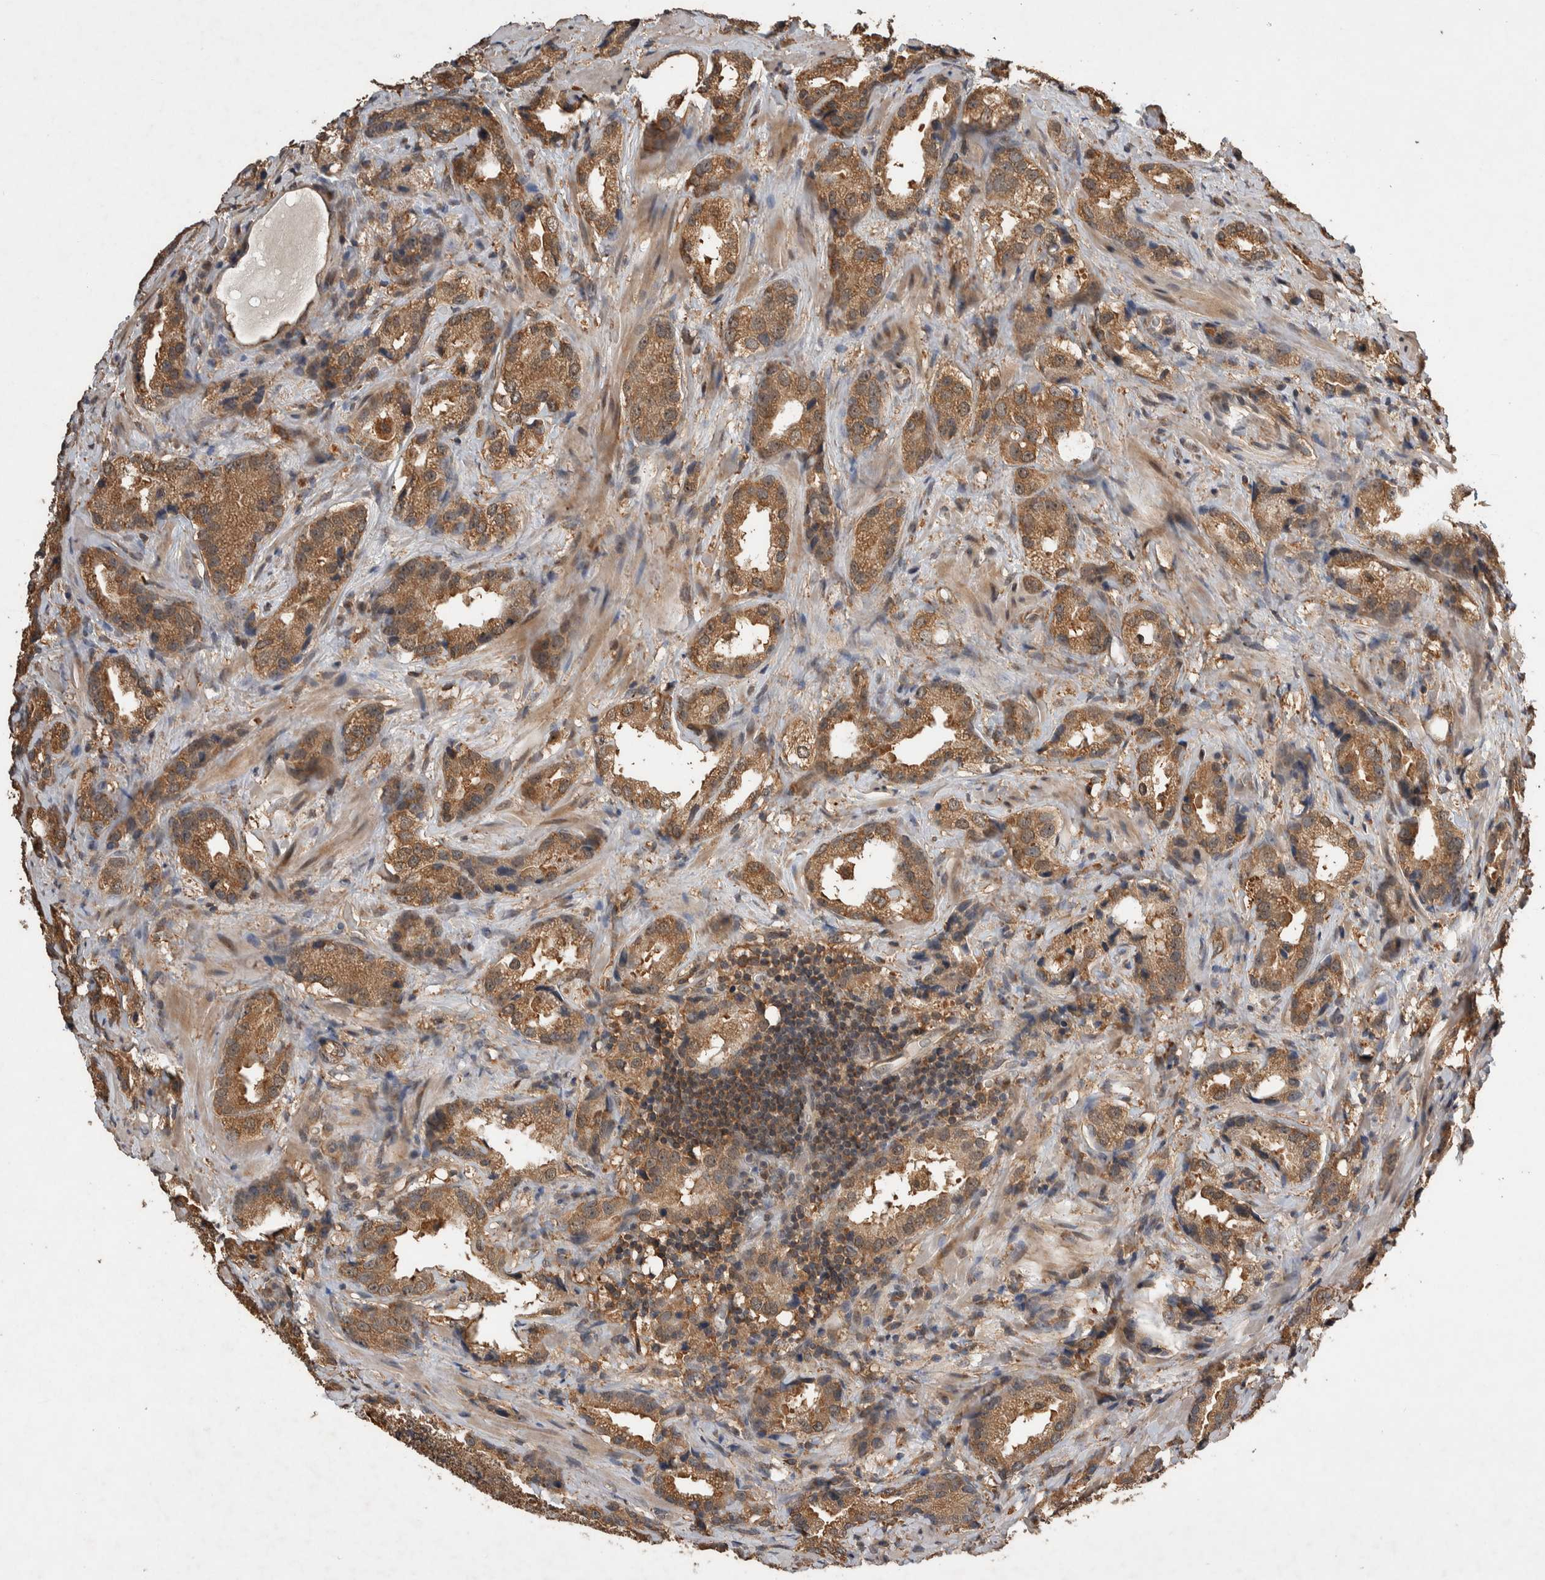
{"staining": {"intensity": "moderate", "quantity": ">75%", "location": "cytoplasmic/membranous"}, "tissue": "prostate cancer", "cell_type": "Tumor cells", "image_type": "cancer", "snomed": [{"axis": "morphology", "description": "Adenocarcinoma, High grade"}, {"axis": "topography", "description": "Prostate"}], "caption": "Prostate cancer (high-grade adenocarcinoma) stained with a brown dye reveals moderate cytoplasmic/membranous positive staining in about >75% of tumor cells.", "gene": "DVL2", "patient": {"sex": "male", "age": 63}}